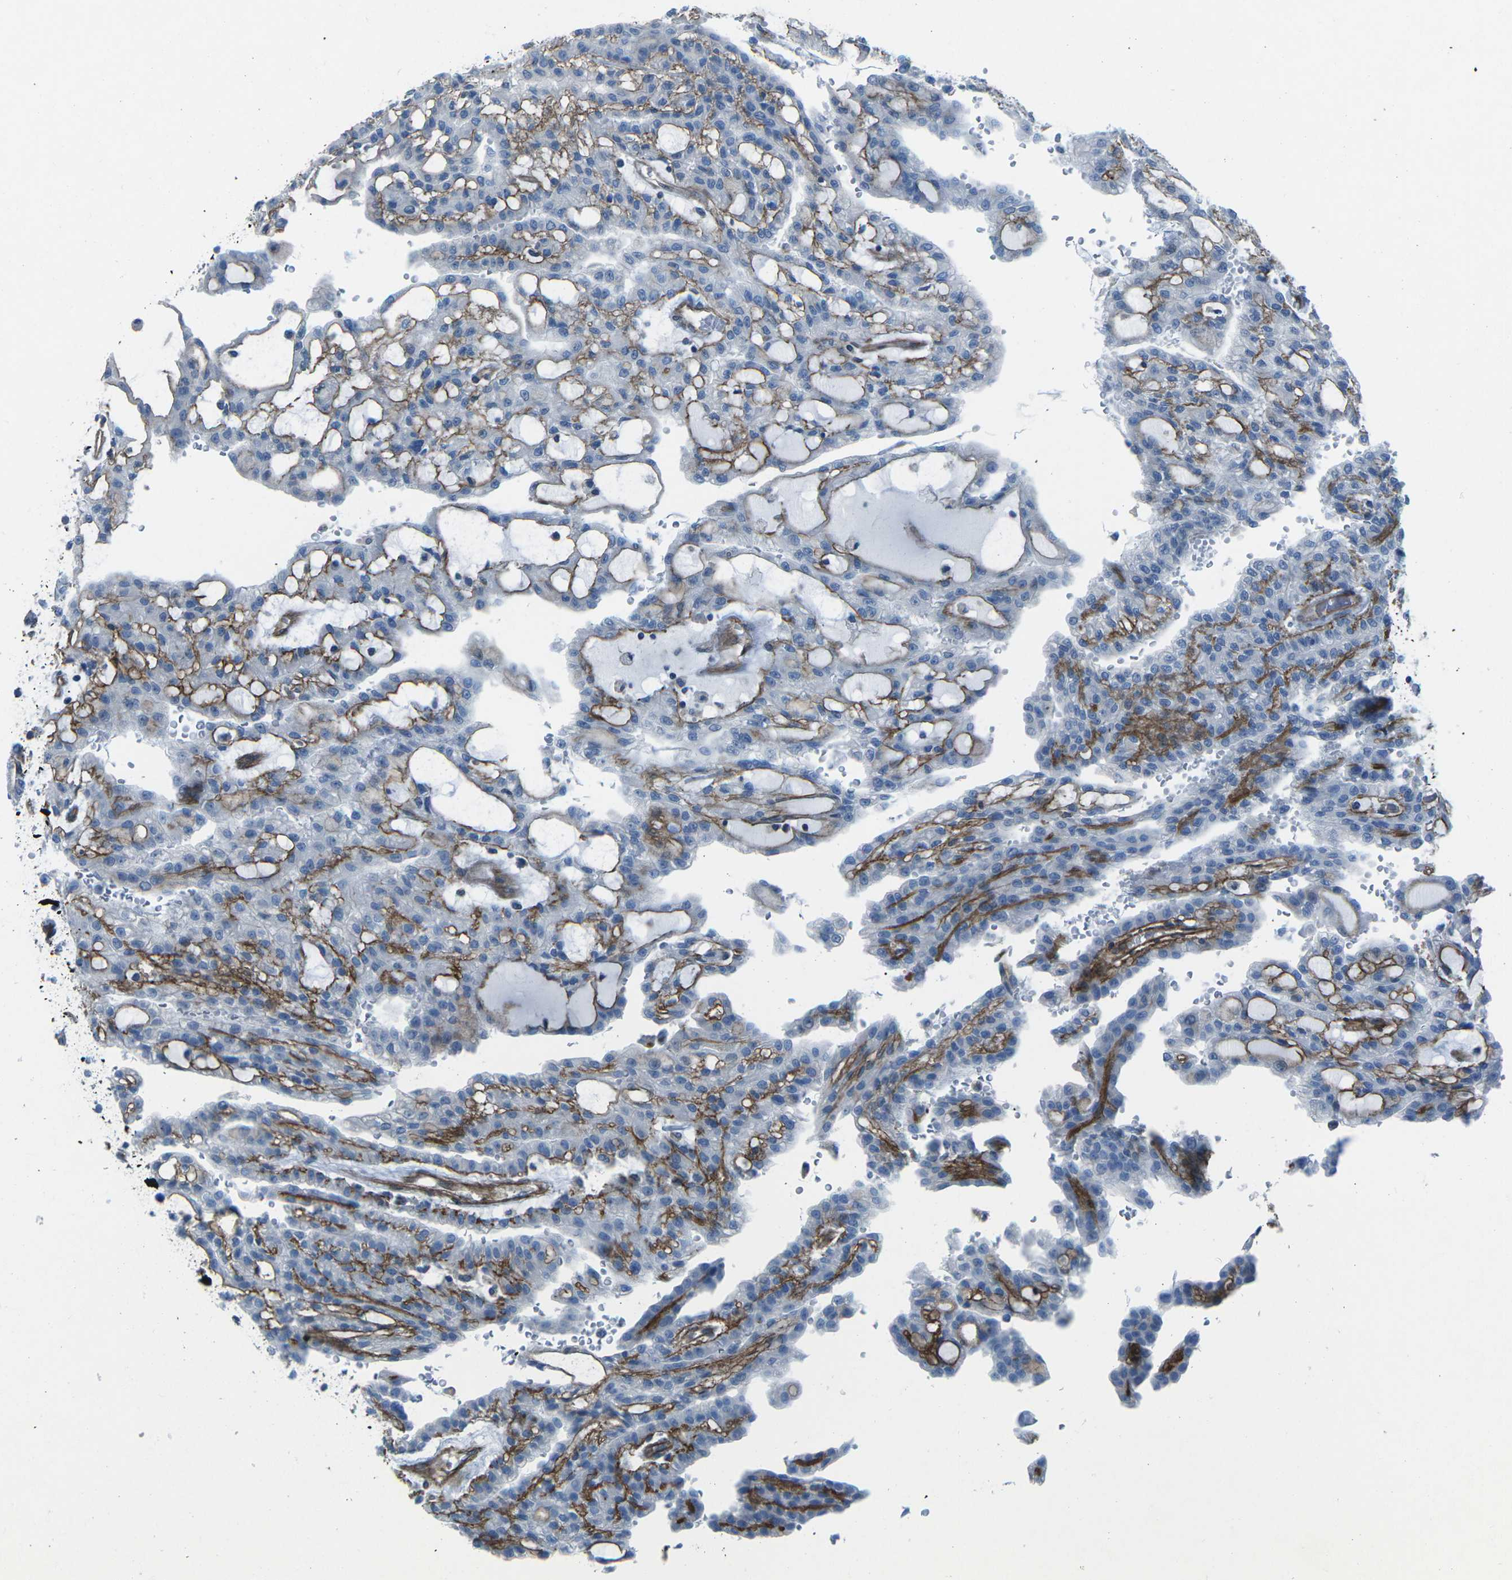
{"staining": {"intensity": "negative", "quantity": "none", "location": "none"}, "tissue": "renal cancer", "cell_type": "Tumor cells", "image_type": "cancer", "snomed": [{"axis": "morphology", "description": "Adenocarcinoma, NOS"}, {"axis": "topography", "description": "Kidney"}], "caption": "High magnification brightfield microscopy of renal adenocarcinoma stained with DAB (3,3'-diaminobenzidine) (brown) and counterstained with hematoxylin (blue): tumor cells show no significant staining. (Immunohistochemistry, brightfield microscopy, high magnification).", "gene": "UTRN", "patient": {"sex": "male", "age": 63}}